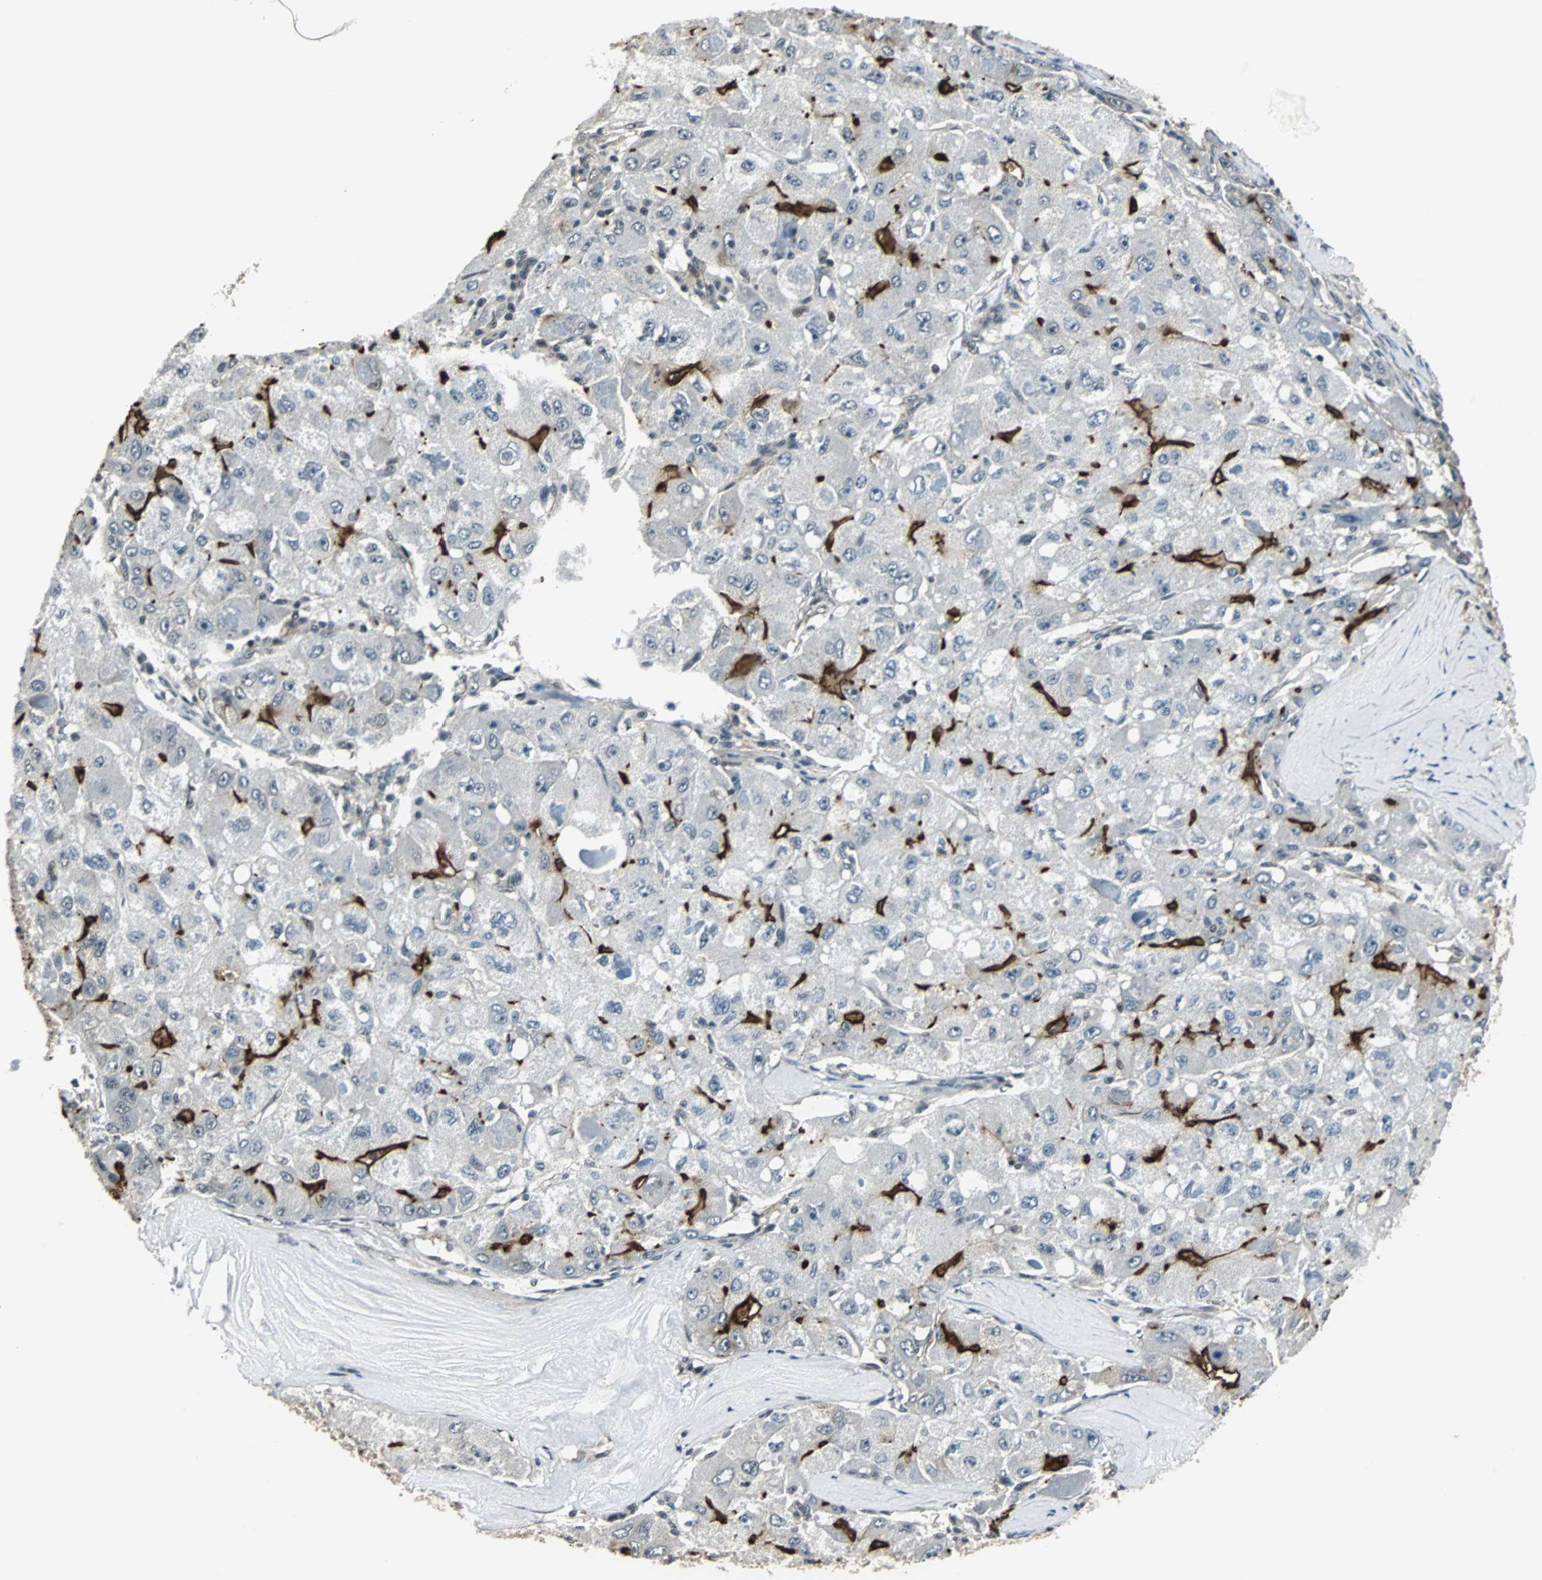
{"staining": {"intensity": "strong", "quantity": "25%-75%", "location": "cytoplasmic/membranous"}, "tissue": "liver cancer", "cell_type": "Tumor cells", "image_type": "cancer", "snomed": [{"axis": "morphology", "description": "Carcinoma, Hepatocellular, NOS"}, {"axis": "topography", "description": "Liver"}], "caption": "Liver cancer stained for a protein shows strong cytoplasmic/membranous positivity in tumor cells.", "gene": "MKX", "patient": {"sex": "male", "age": 80}}